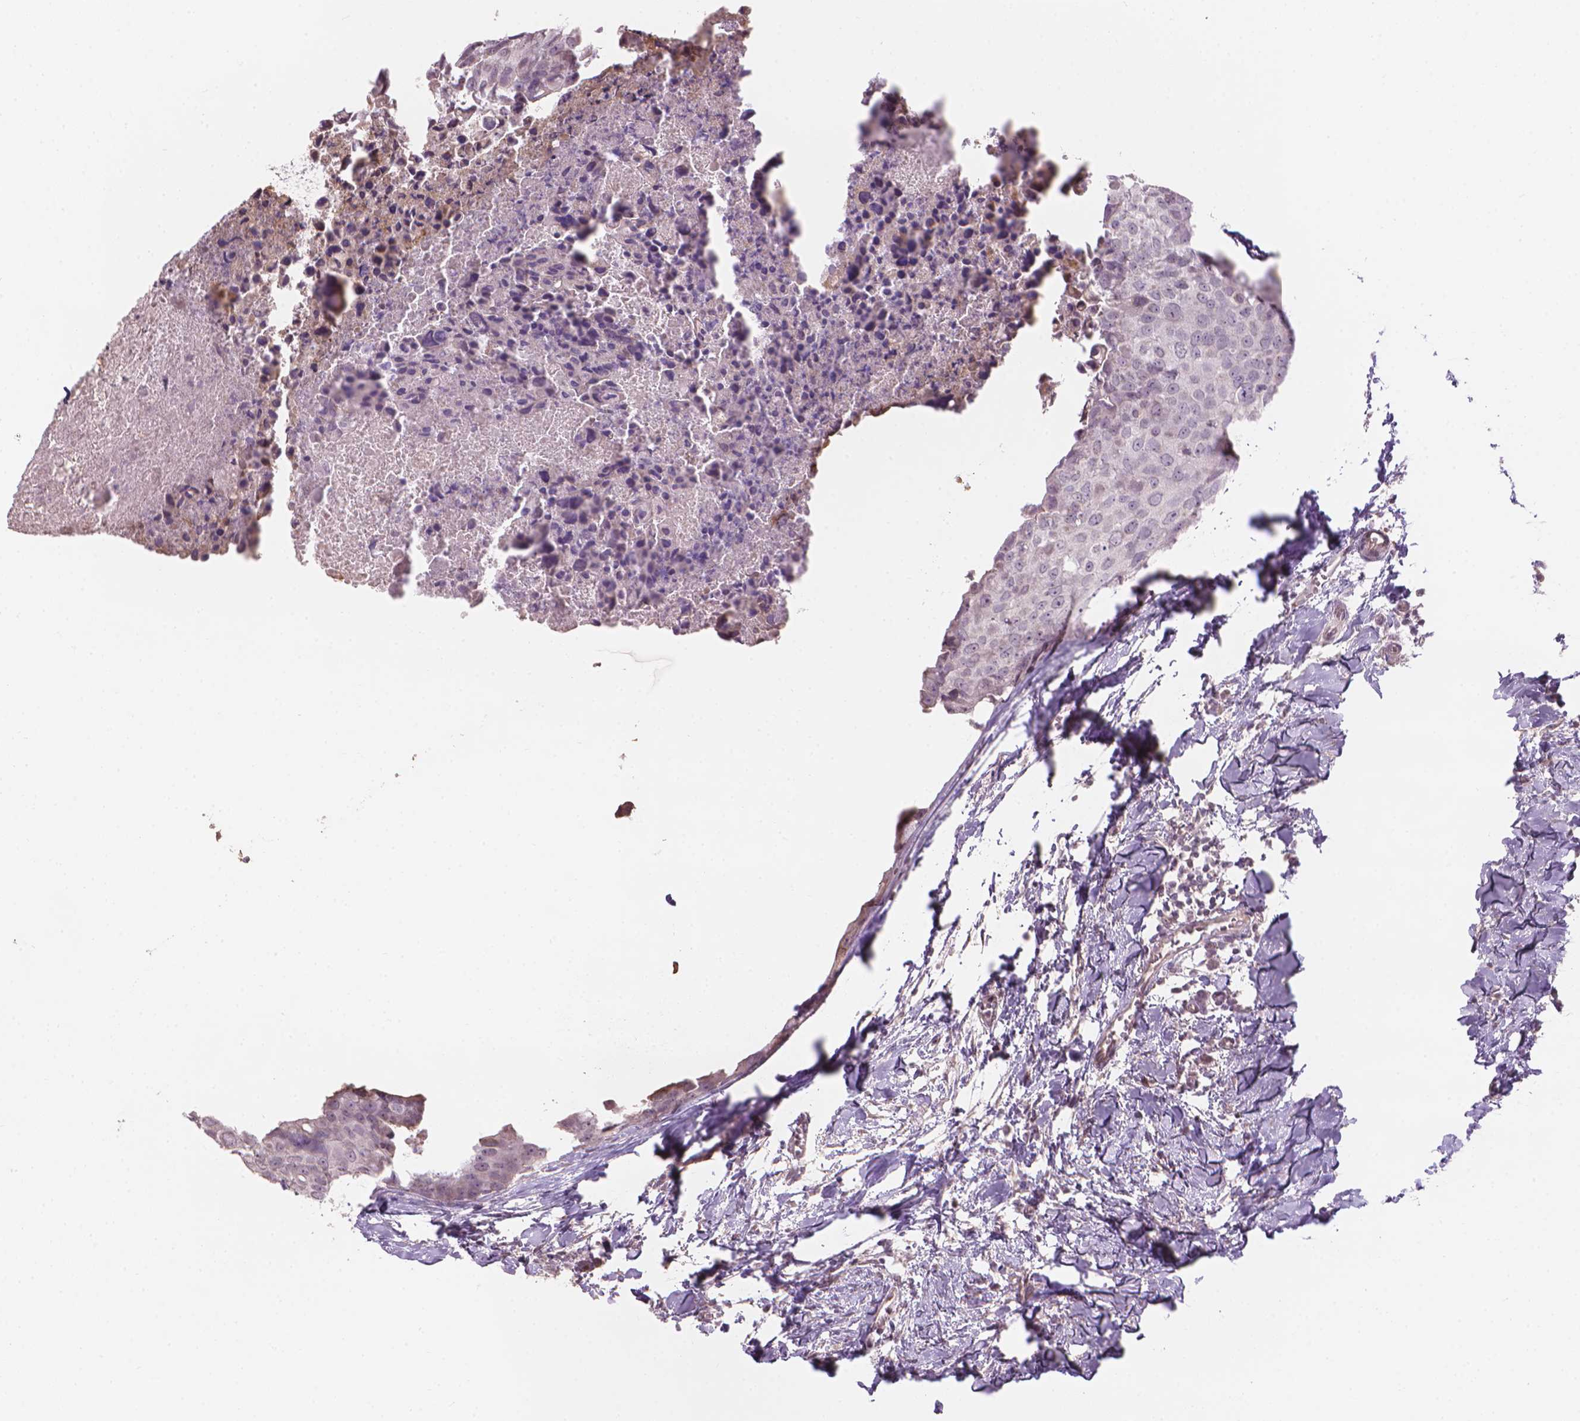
{"staining": {"intensity": "weak", "quantity": "<25%", "location": "cytoplasmic/membranous"}, "tissue": "breast cancer", "cell_type": "Tumor cells", "image_type": "cancer", "snomed": [{"axis": "morphology", "description": "Duct carcinoma"}, {"axis": "topography", "description": "Breast"}], "caption": "Tumor cells show no significant expression in breast cancer (infiltrating ductal carcinoma).", "gene": "IFFO1", "patient": {"sex": "female", "age": 38}}